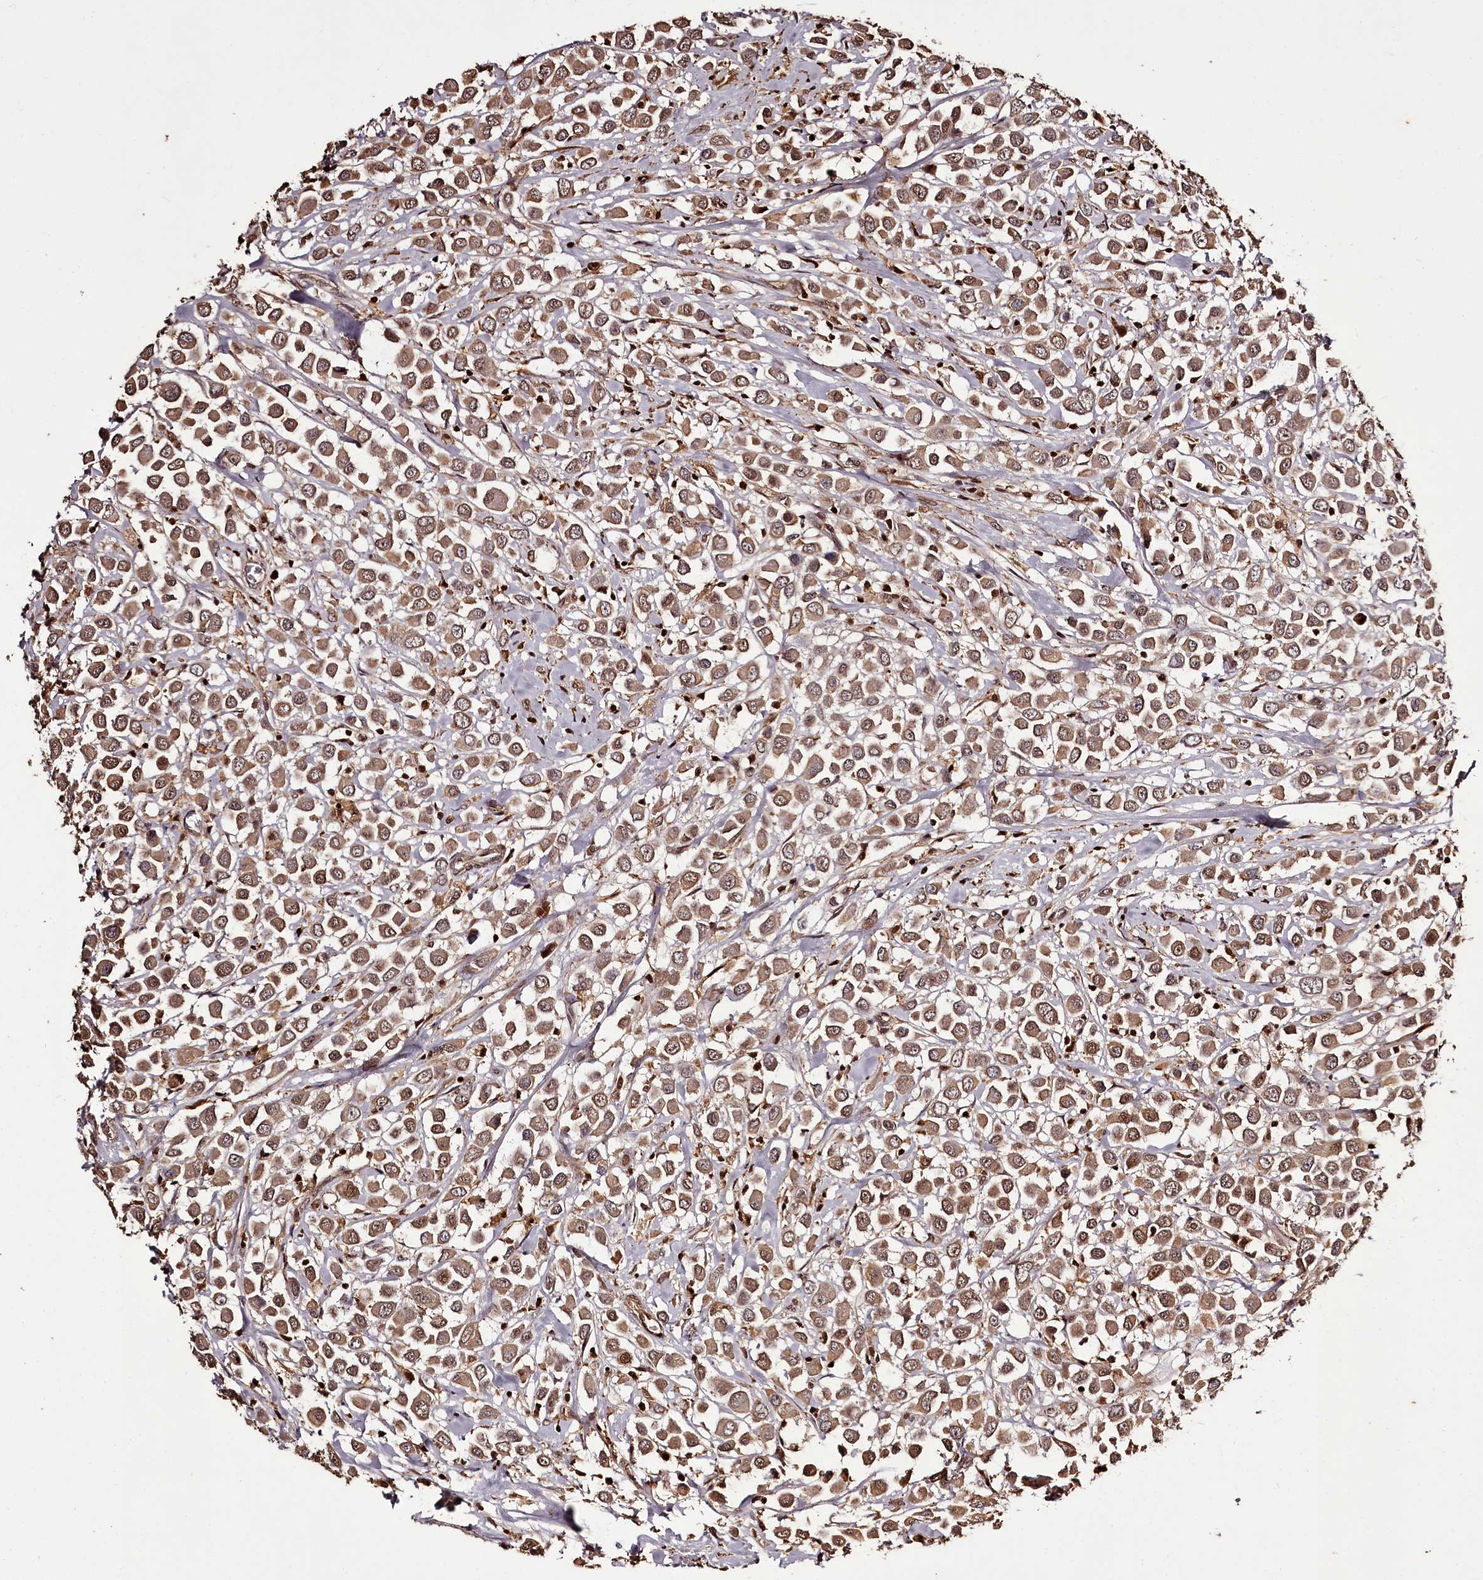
{"staining": {"intensity": "moderate", "quantity": ">75%", "location": "cytoplasmic/membranous,nuclear"}, "tissue": "breast cancer", "cell_type": "Tumor cells", "image_type": "cancer", "snomed": [{"axis": "morphology", "description": "Duct carcinoma"}, {"axis": "topography", "description": "Breast"}], "caption": "High-magnification brightfield microscopy of breast cancer (infiltrating ductal carcinoma) stained with DAB (brown) and counterstained with hematoxylin (blue). tumor cells exhibit moderate cytoplasmic/membranous and nuclear expression is identified in about>75% of cells.", "gene": "NPRL2", "patient": {"sex": "female", "age": 61}}